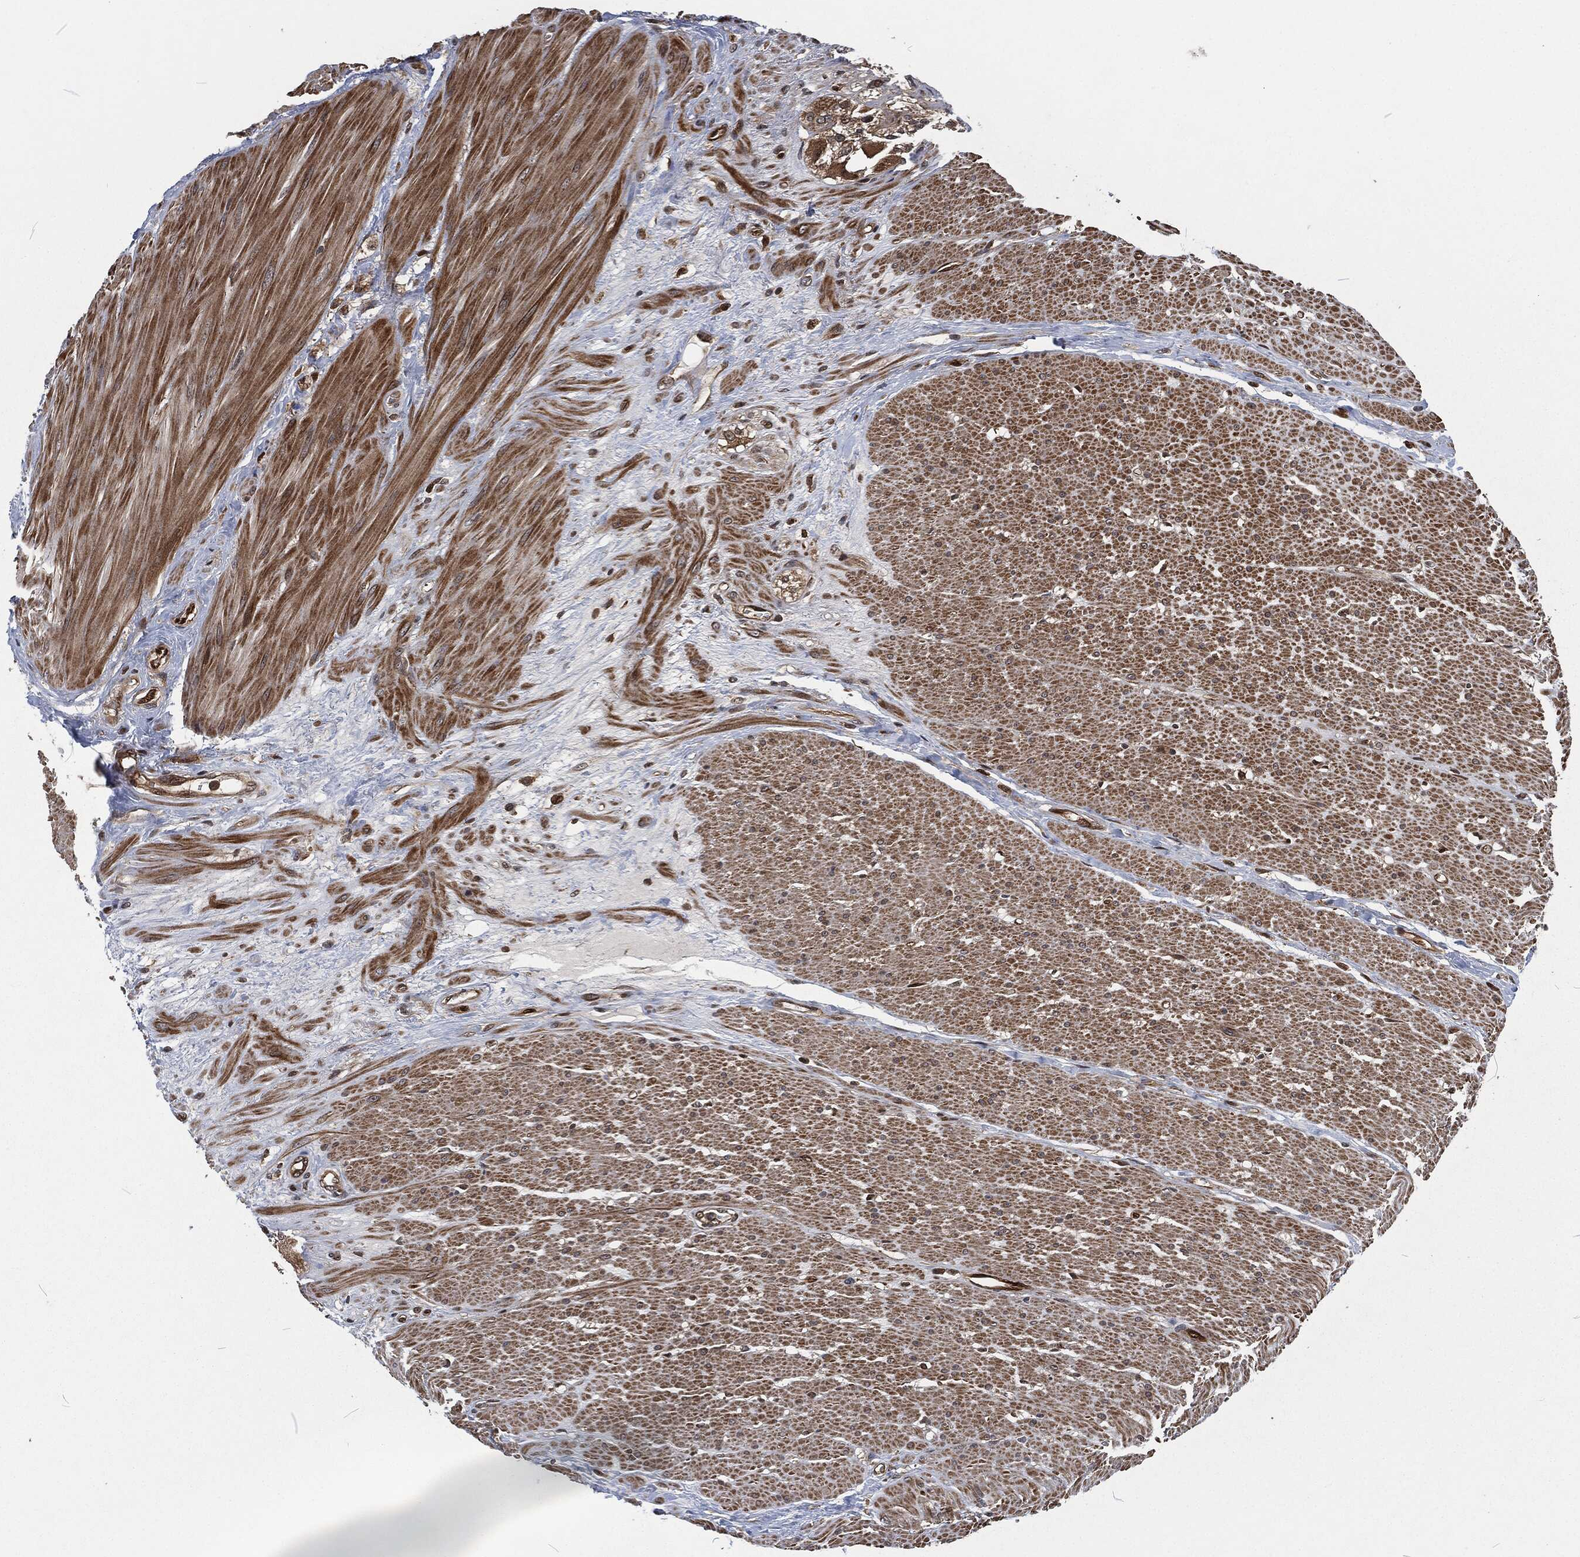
{"staining": {"intensity": "moderate", "quantity": ">75%", "location": "cytoplasmic/membranous"}, "tissue": "smooth muscle", "cell_type": "Smooth muscle cells", "image_type": "normal", "snomed": [{"axis": "morphology", "description": "Normal tissue, NOS"}, {"axis": "topography", "description": "Soft tissue"}, {"axis": "topography", "description": "Smooth muscle"}], "caption": "Immunohistochemical staining of benign human smooth muscle exhibits >75% levels of moderate cytoplasmic/membranous protein staining in approximately >75% of smooth muscle cells.", "gene": "CMPK2", "patient": {"sex": "male", "age": 72}}